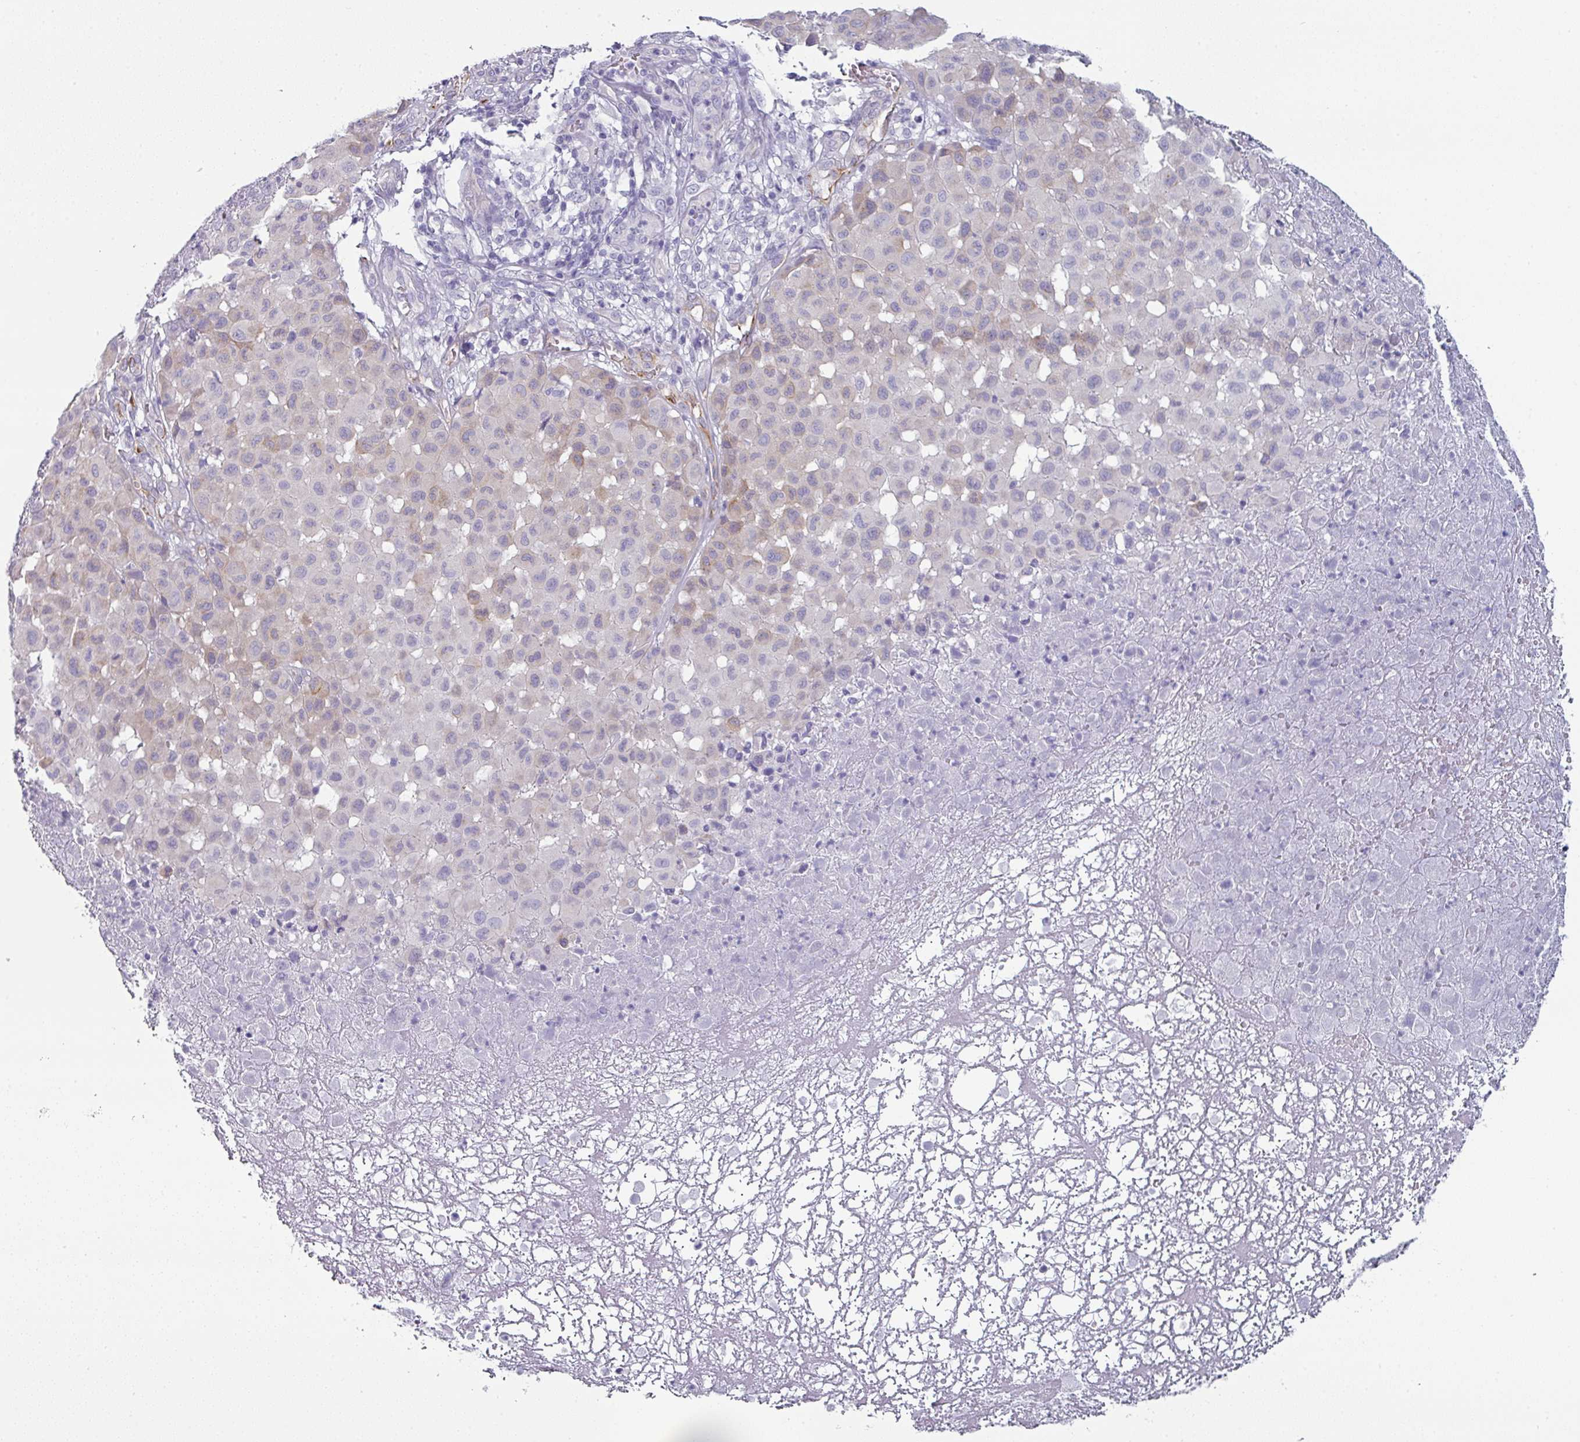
{"staining": {"intensity": "weak", "quantity": "<25%", "location": "cytoplasmic/membranous"}, "tissue": "melanoma", "cell_type": "Tumor cells", "image_type": "cancer", "snomed": [{"axis": "morphology", "description": "Malignant melanoma, NOS"}, {"axis": "topography", "description": "Skin"}], "caption": "Human melanoma stained for a protein using IHC reveals no positivity in tumor cells.", "gene": "SLC17A7", "patient": {"sex": "male", "age": 73}}